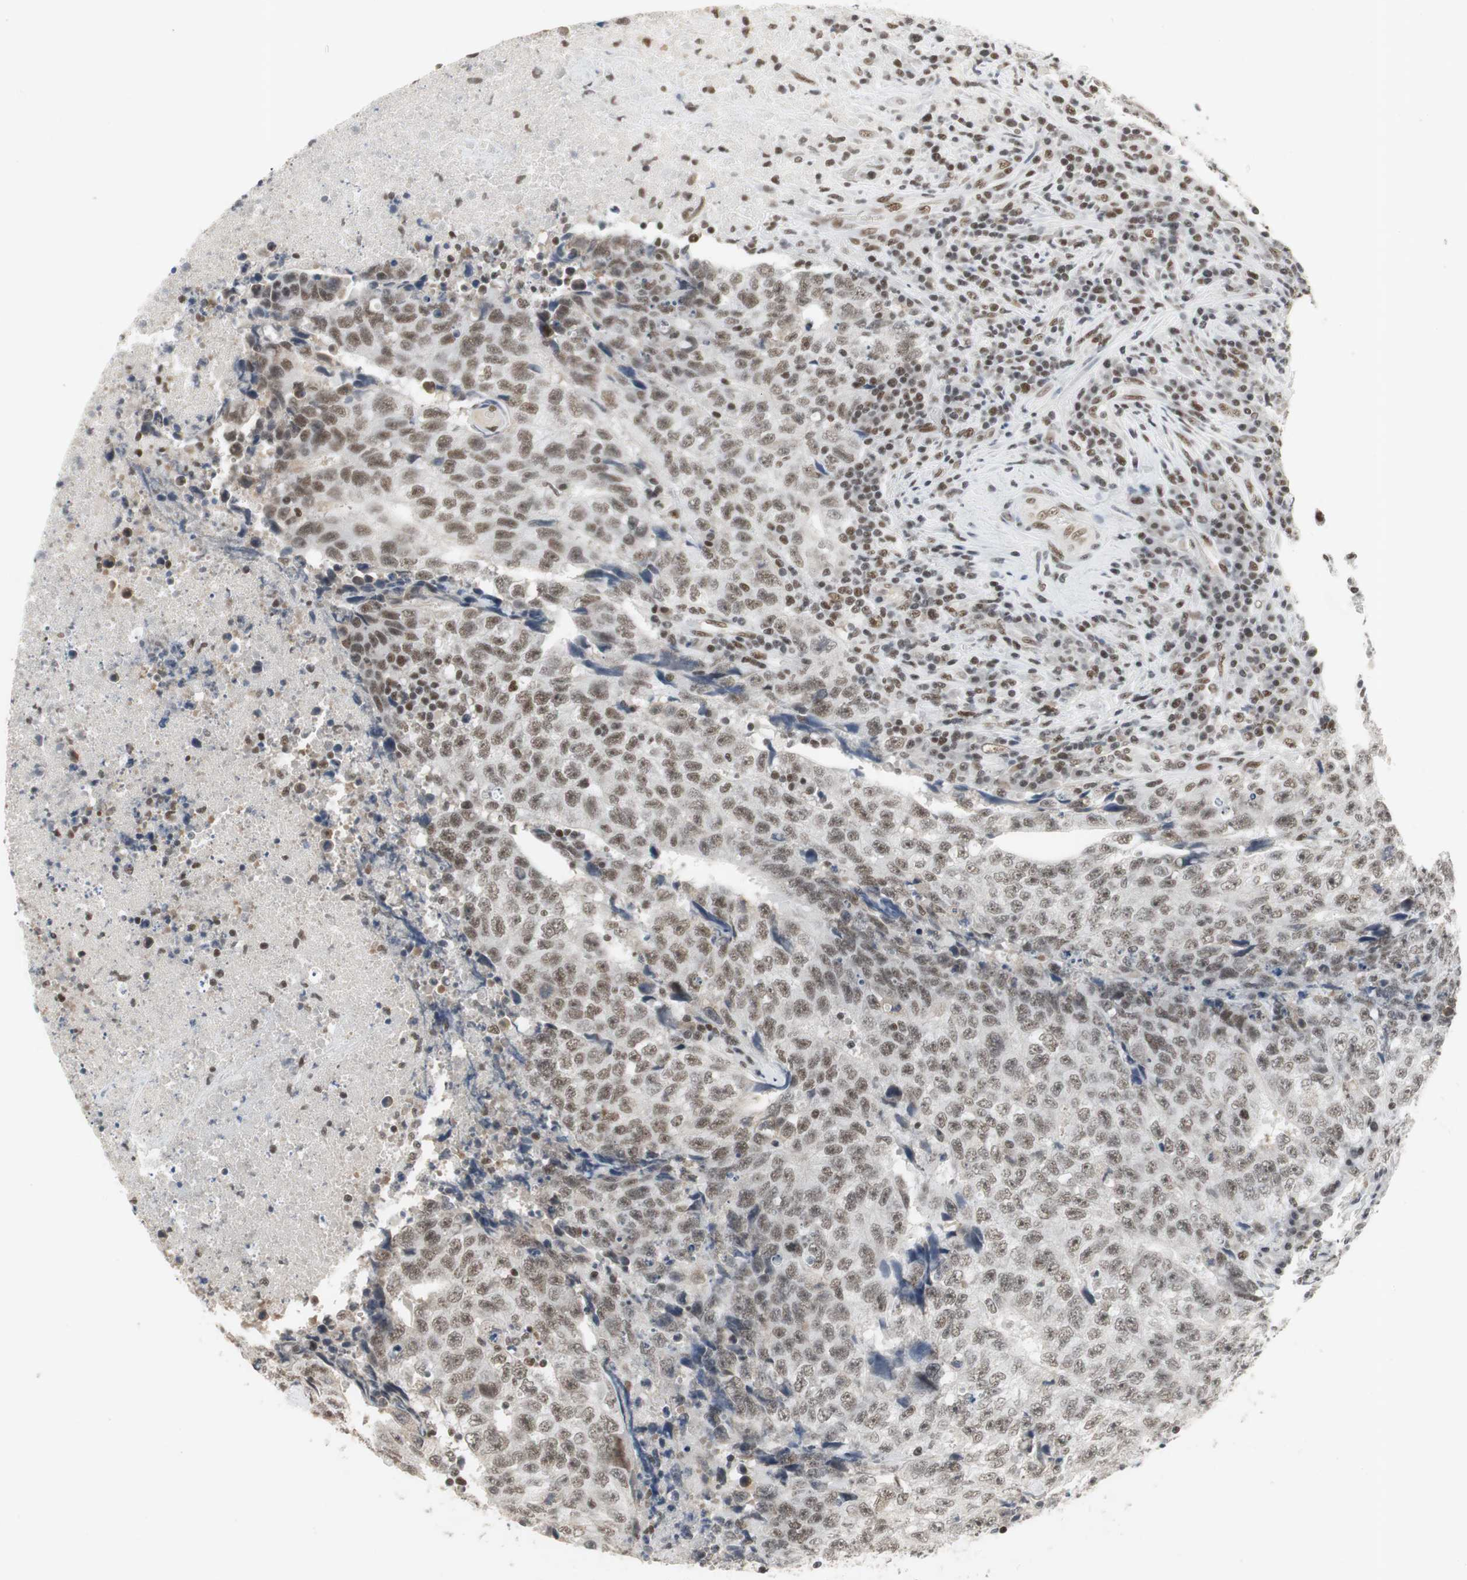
{"staining": {"intensity": "moderate", "quantity": ">75%", "location": "nuclear"}, "tissue": "testis cancer", "cell_type": "Tumor cells", "image_type": "cancer", "snomed": [{"axis": "morphology", "description": "Necrosis, NOS"}, {"axis": "morphology", "description": "Carcinoma, Embryonal, NOS"}, {"axis": "topography", "description": "Testis"}], "caption": "Immunohistochemical staining of human embryonal carcinoma (testis) exhibits moderate nuclear protein positivity in about >75% of tumor cells.", "gene": "RTF1", "patient": {"sex": "male", "age": 19}}